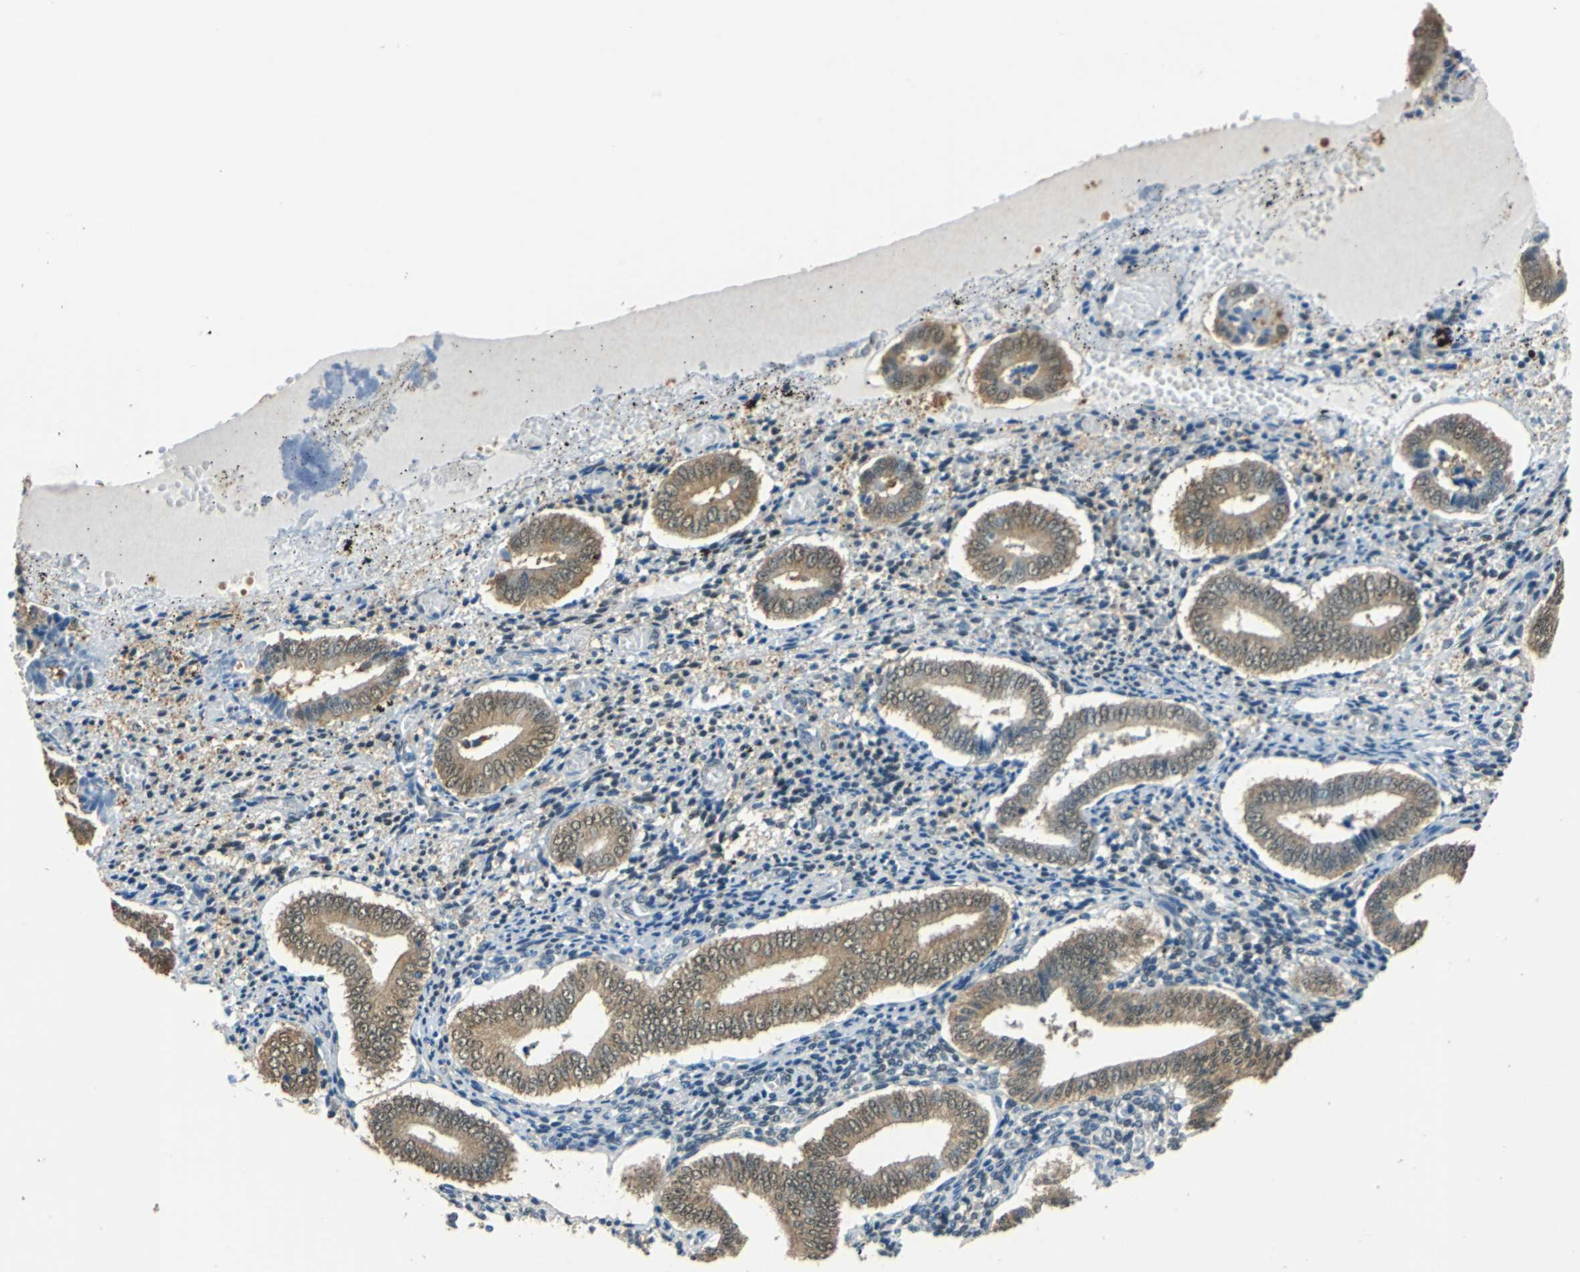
{"staining": {"intensity": "weak", "quantity": "<25%", "location": "cytoplasmic/membranous,nuclear"}, "tissue": "endometrium", "cell_type": "Cells in endometrial stroma", "image_type": "normal", "snomed": [{"axis": "morphology", "description": "Normal tissue, NOS"}, {"axis": "topography", "description": "Endometrium"}], "caption": "High power microscopy micrograph of an immunohistochemistry (IHC) photomicrograph of benign endometrium, revealing no significant expression in cells in endometrial stroma.", "gene": "FKBP4", "patient": {"sex": "female", "age": 42}}